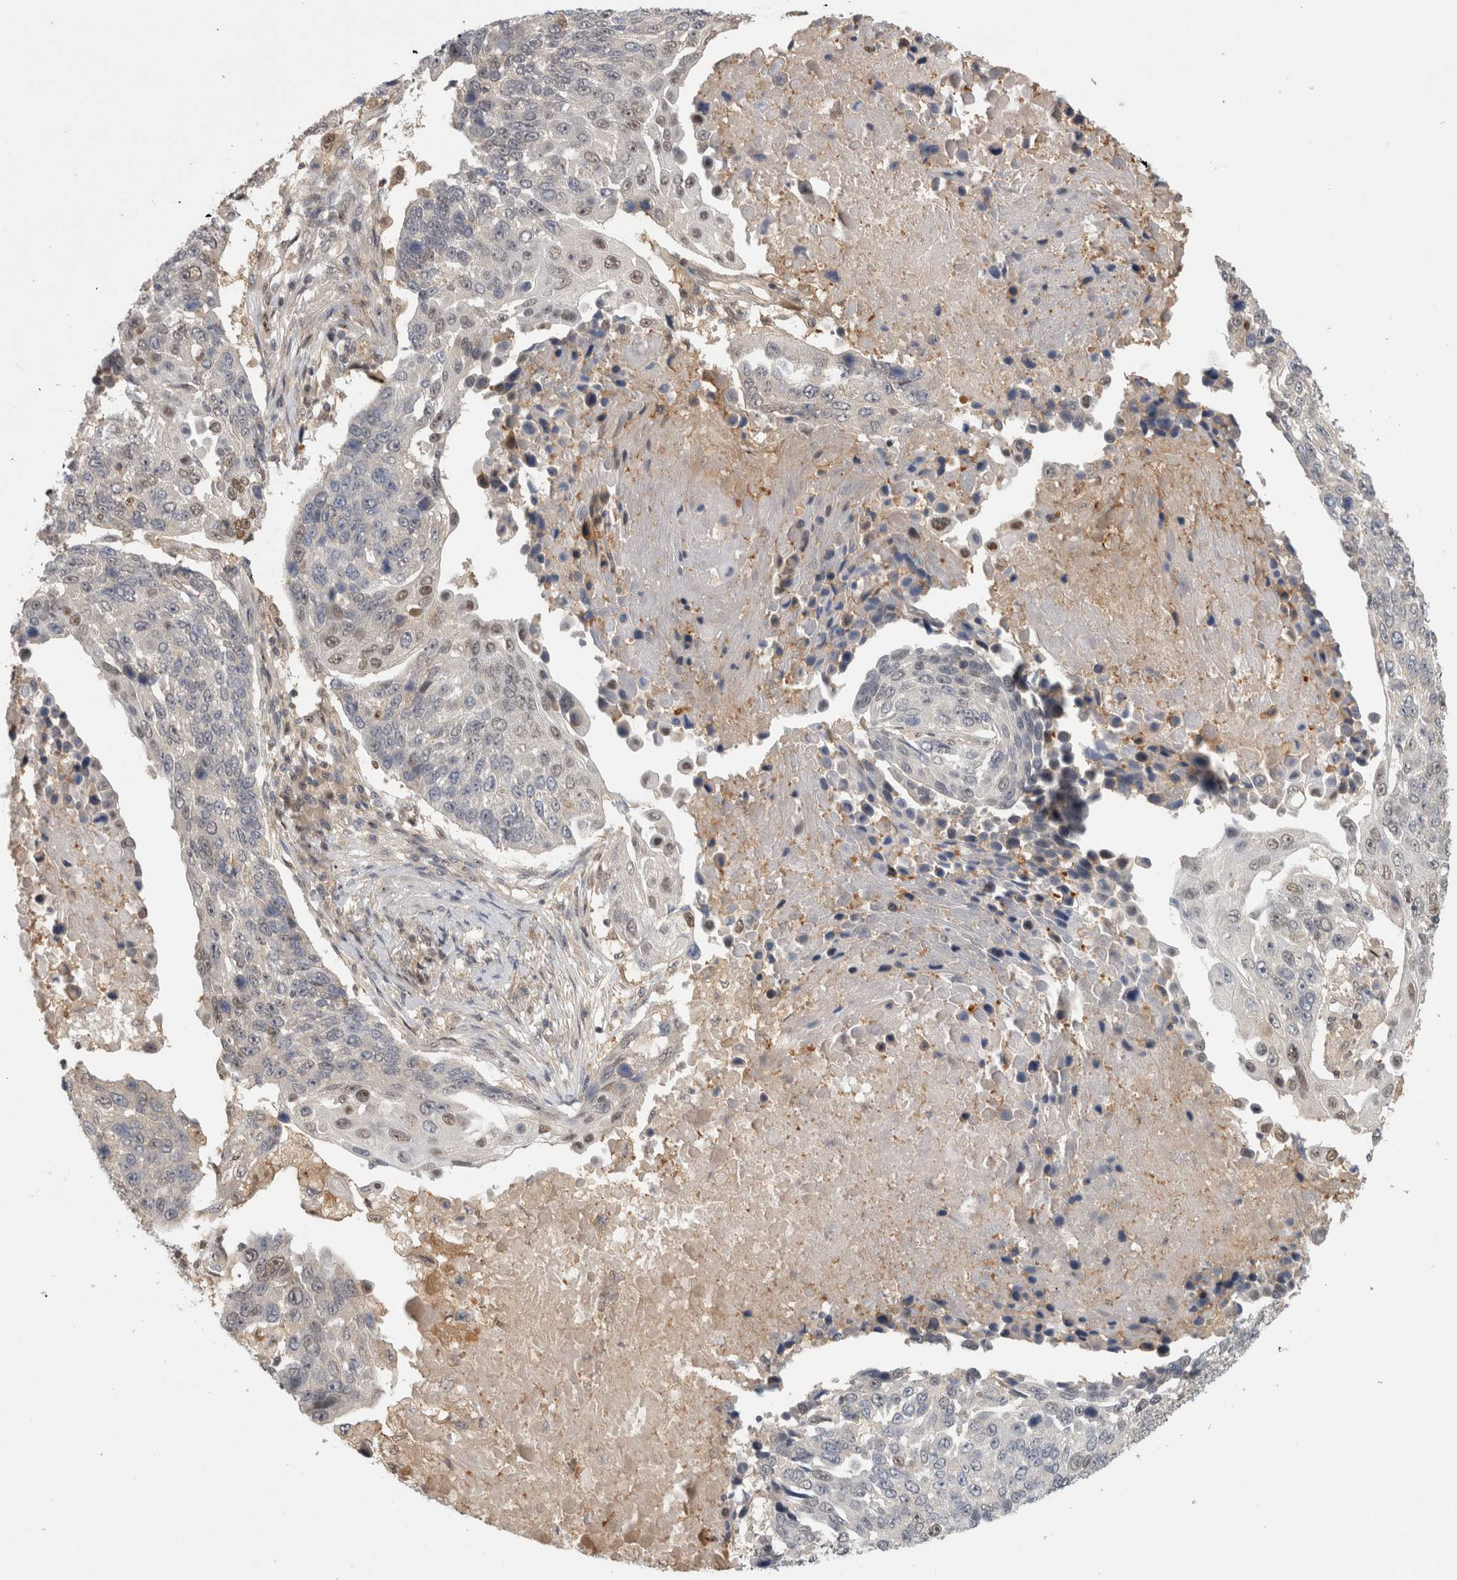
{"staining": {"intensity": "negative", "quantity": "none", "location": "none"}, "tissue": "lung cancer", "cell_type": "Tumor cells", "image_type": "cancer", "snomed": [{"axis": "morphology", "description": "Squamous cell carcinoma, NOS"}, {"axis": "topography", "description": "Lung"}], "caption": "Human lung cancer stained for a protein using immunohistochemistry (IHC) displays no staining in tumor cells.", "gene": "PIGP", "patient": {"sex": "male", "age": 66}}